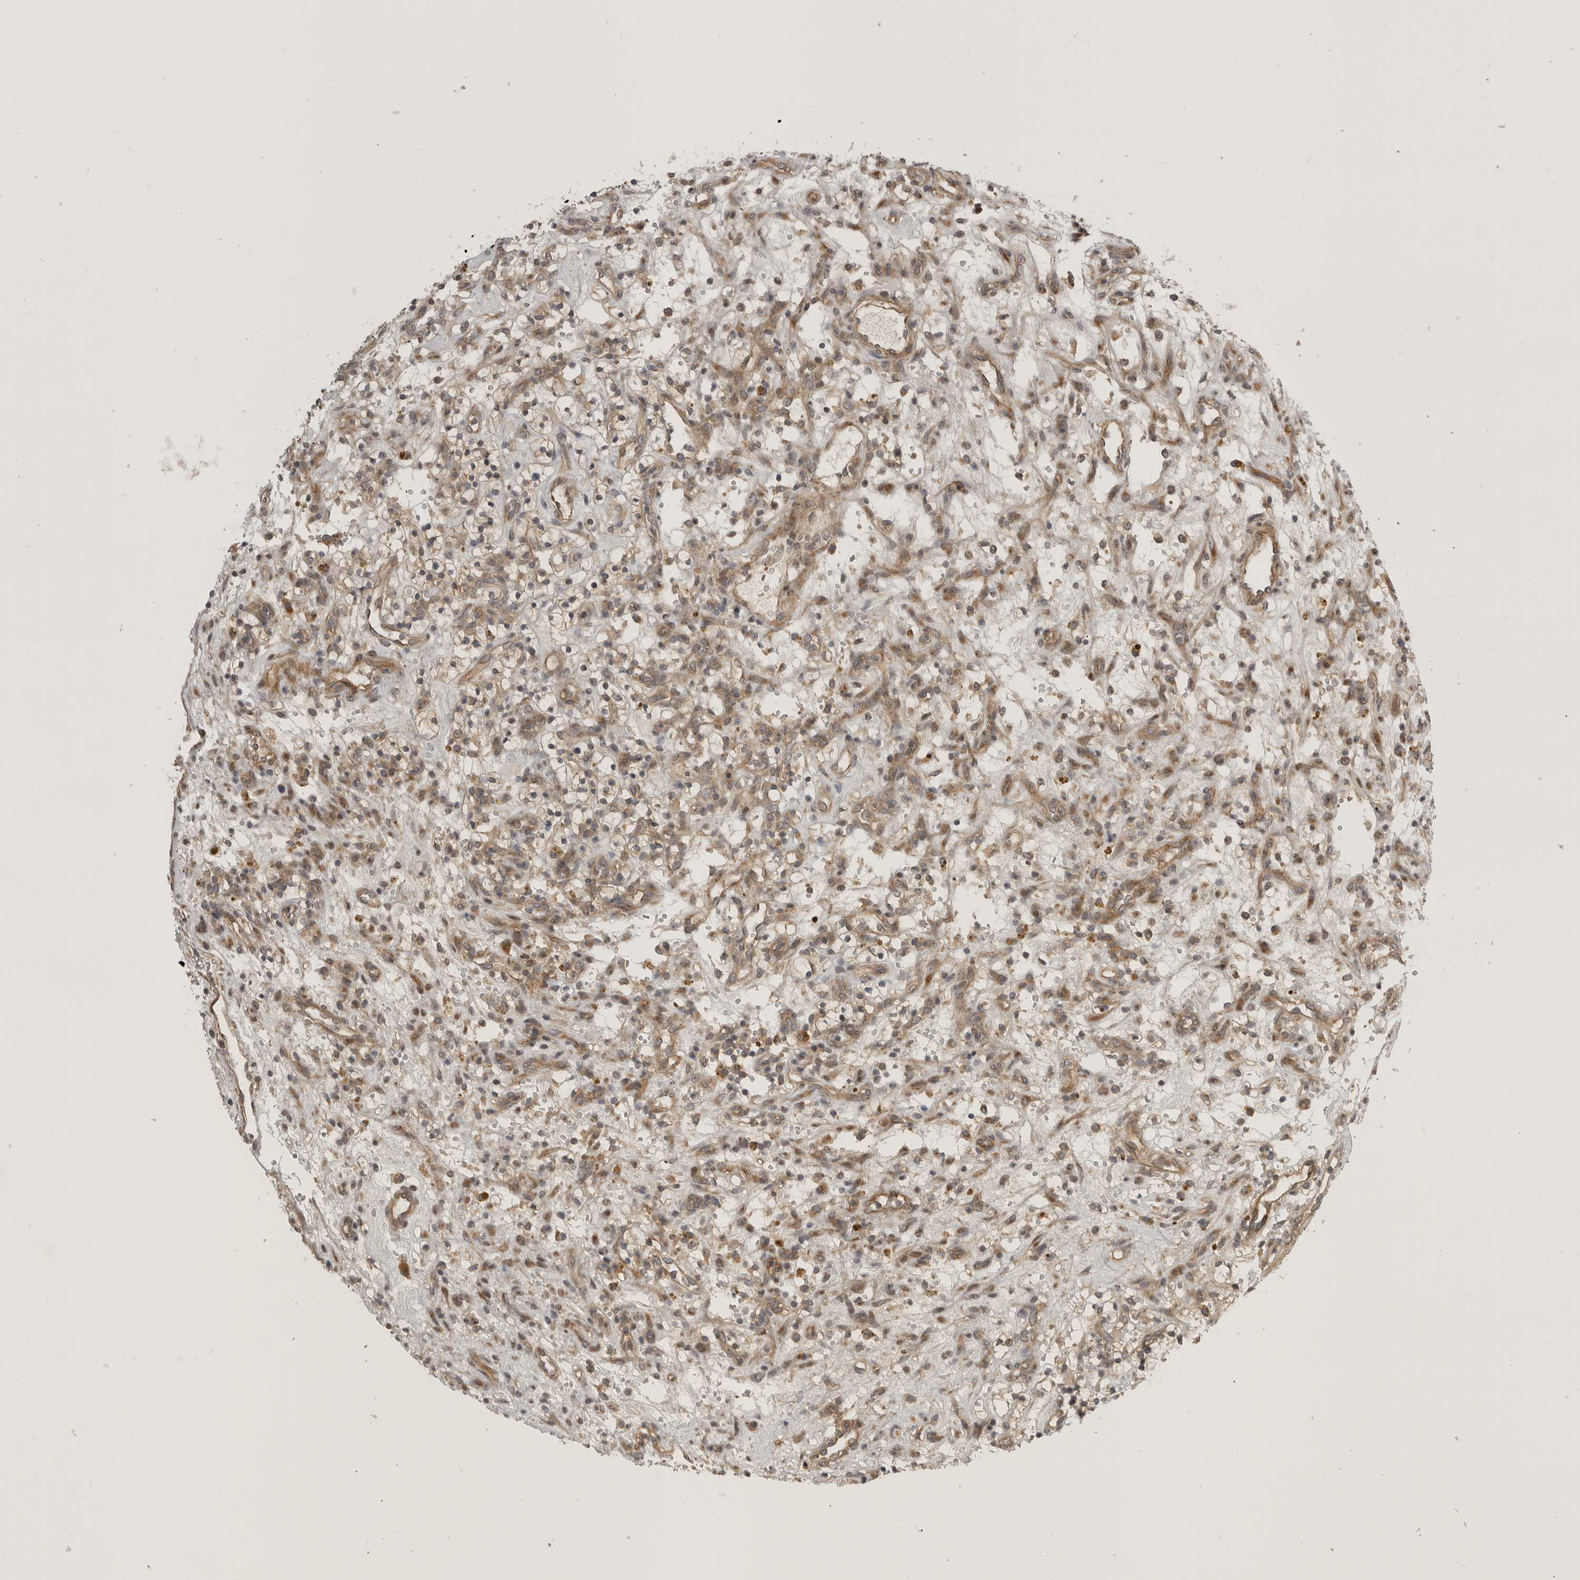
{"staining": {"intensity": "weak", "quantity": ">75%", "location": "cytoplasmic/membranous"}, "tissue": "renal cancer", "cell_type": "Tumor cells", "image_type": "cancer", "snomed": [{"axis": "morphology", "description": "Adenocarcinoma, NOS"}, {"axis": "topography", "description": "Kidney"}], "caption": "A brown stain labels weak cytoplasmic/membranous expression of a protein in human adenocarcinoma (renal) tumor cells. The staining is performed using DAB brown chromogen to label protein expression. The nuclei are counter-stained blue using hematoxylin.", "gene": "CUEDC1", "patient": {"sex": "female", "age": 57}}